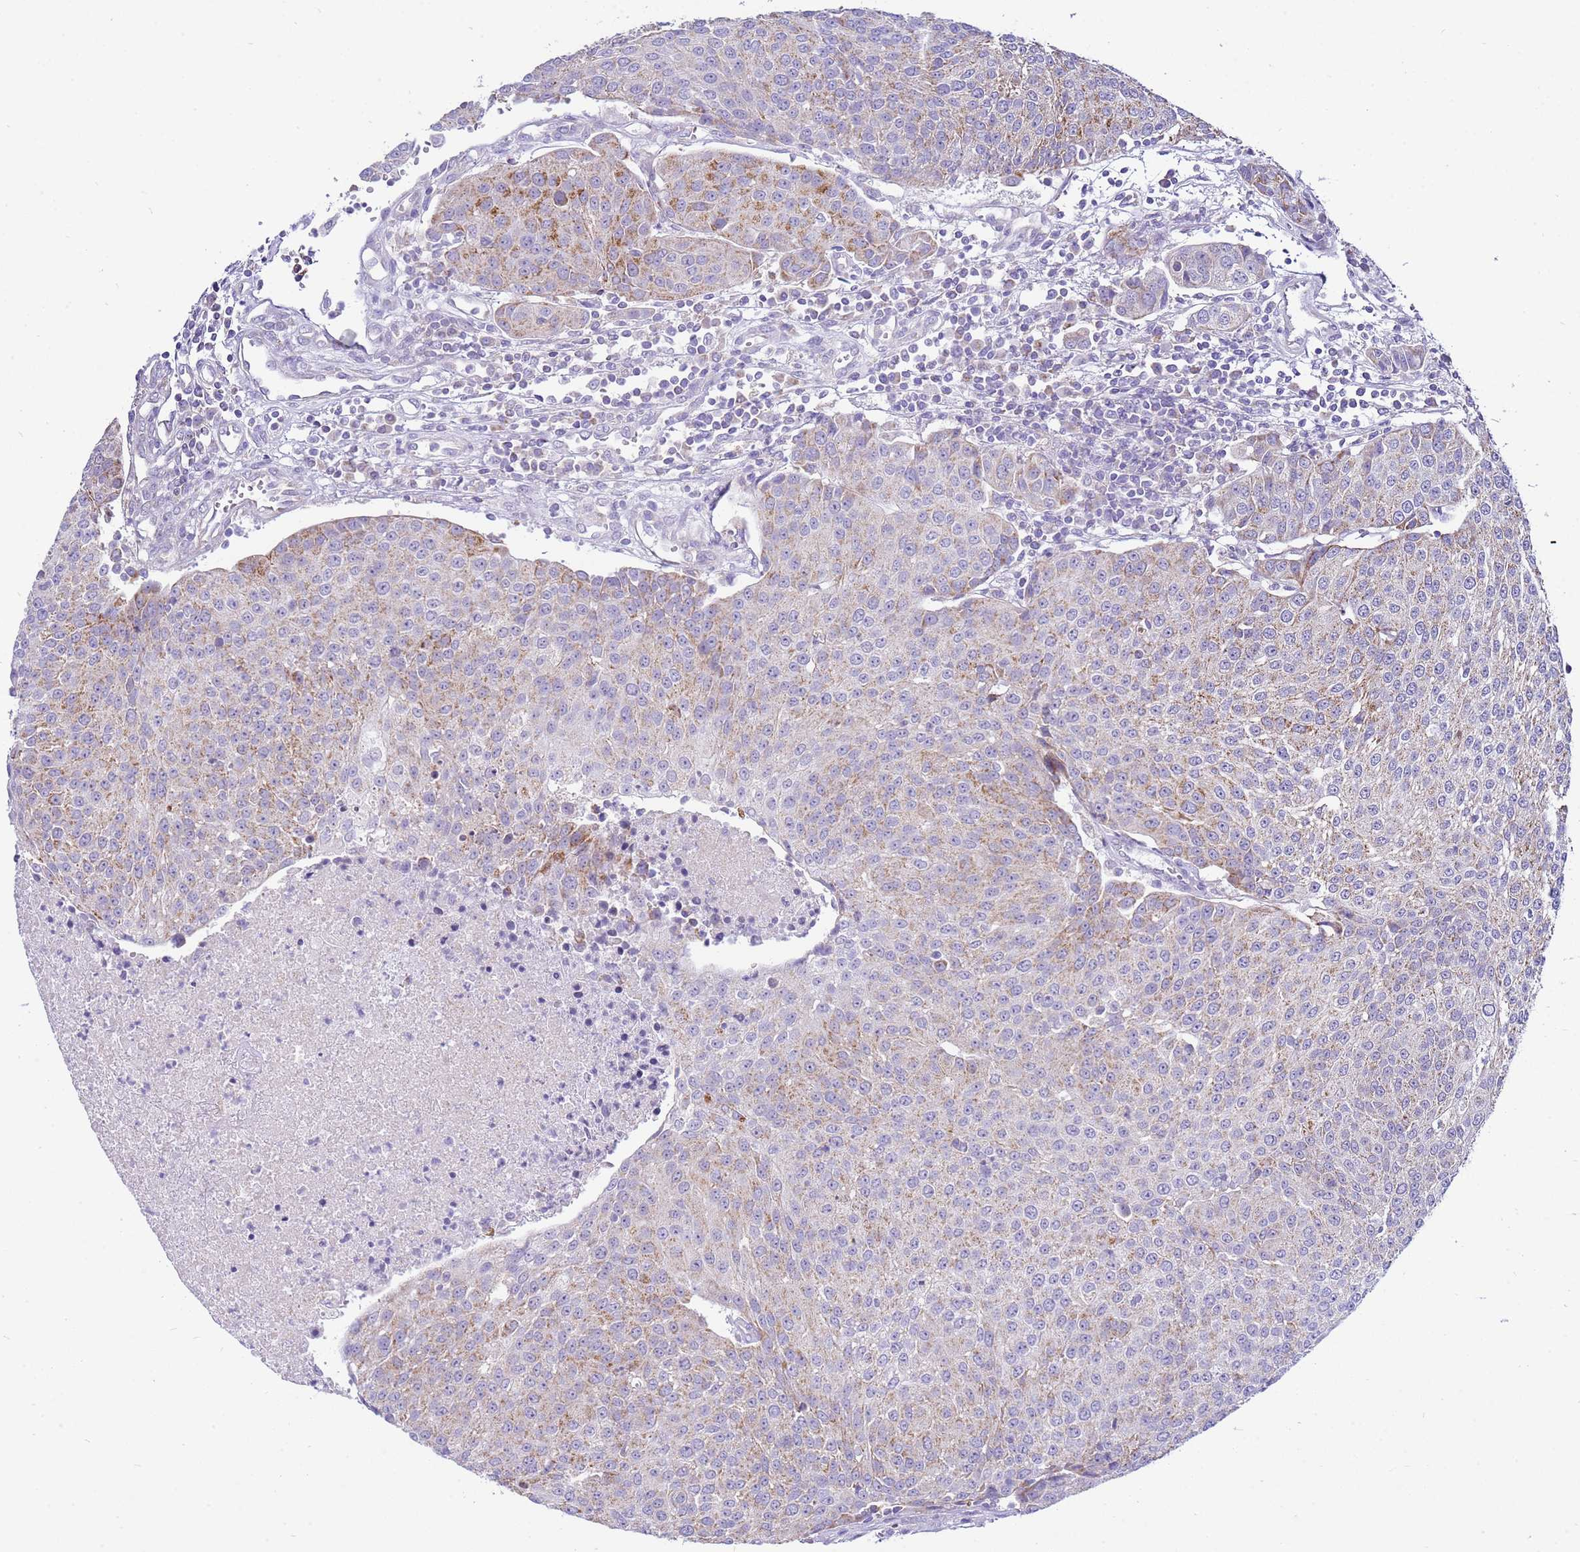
{"staining": {"intensity": "moderate", "quantity": "<25%", "location": "cytoplasmic/membranous"}, "tissue": "urothelial cancer", "cell_type": "Tumor cells", "image_type": "cancer", "snomed": [{"axis": "morphology", "description": "Urothelial carcinoma, High grade"}, {"axis": "topography", "description": "Urinary bladder"}], "caption": "Moderate cytoplasmic/membranous staining for a protein is present in approximately <25% of tumor cells of urothelial cancer using immunohistochemistry (IHC).", "gene": "IGF1R", "patient": {"sex": "female", "age": 85}}